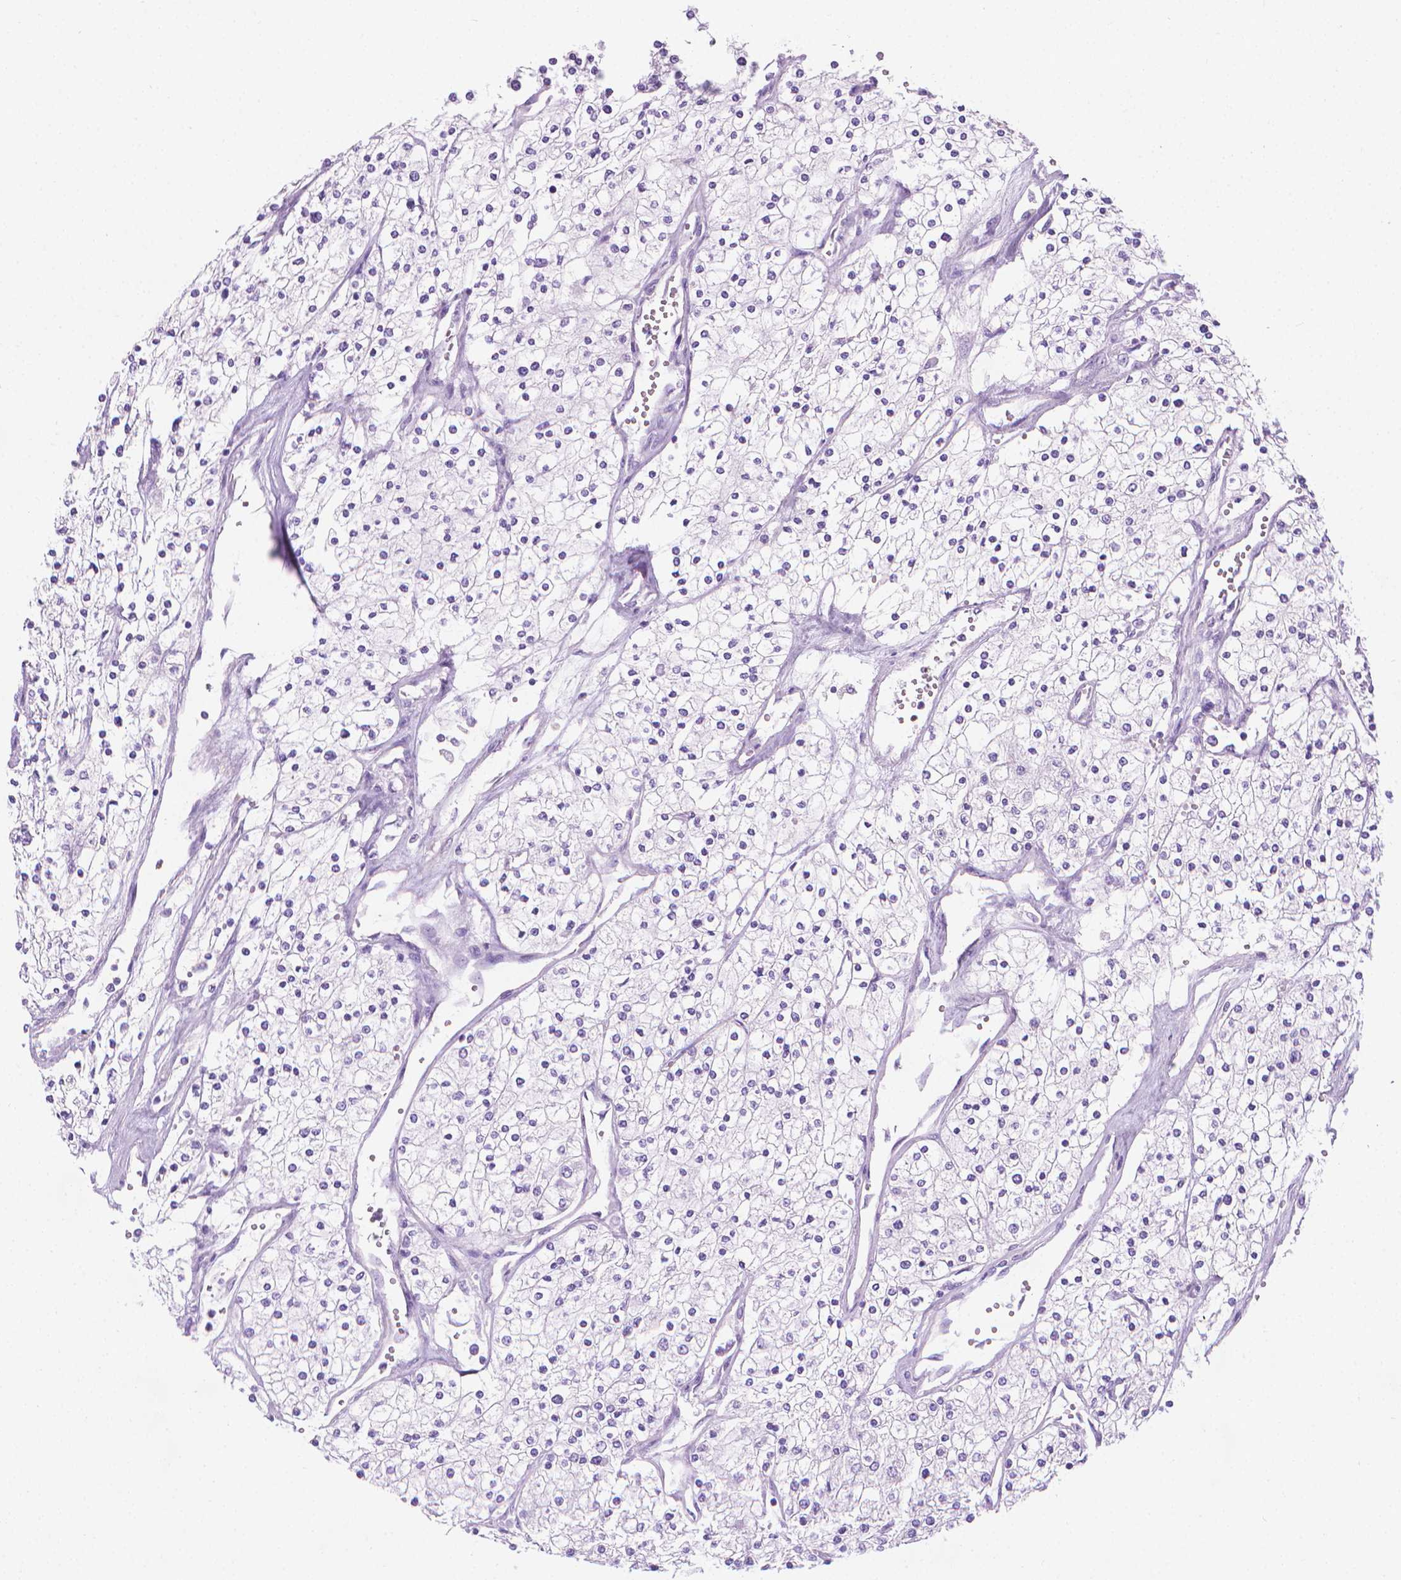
{"staining": {"intensity": "negative", "quantity": "none", "location": "none"}, "tissue": "renal cancer", "cell_type": "Tumor cells", "image_type": "cancer", "snomed": [{"axis": "morphology", "description": "Adenocarcinoma, NOS"}, {"axis": "topography", "description": "Kidney"}], "caption": "High power microscopy micrograph of an immunohistochemistry (IHC) image of renal adenocarcinoma, revealing no significant positivity in tumor cells.", "gene": "FASN", "patient": {"sex": "male", "age": 80}}